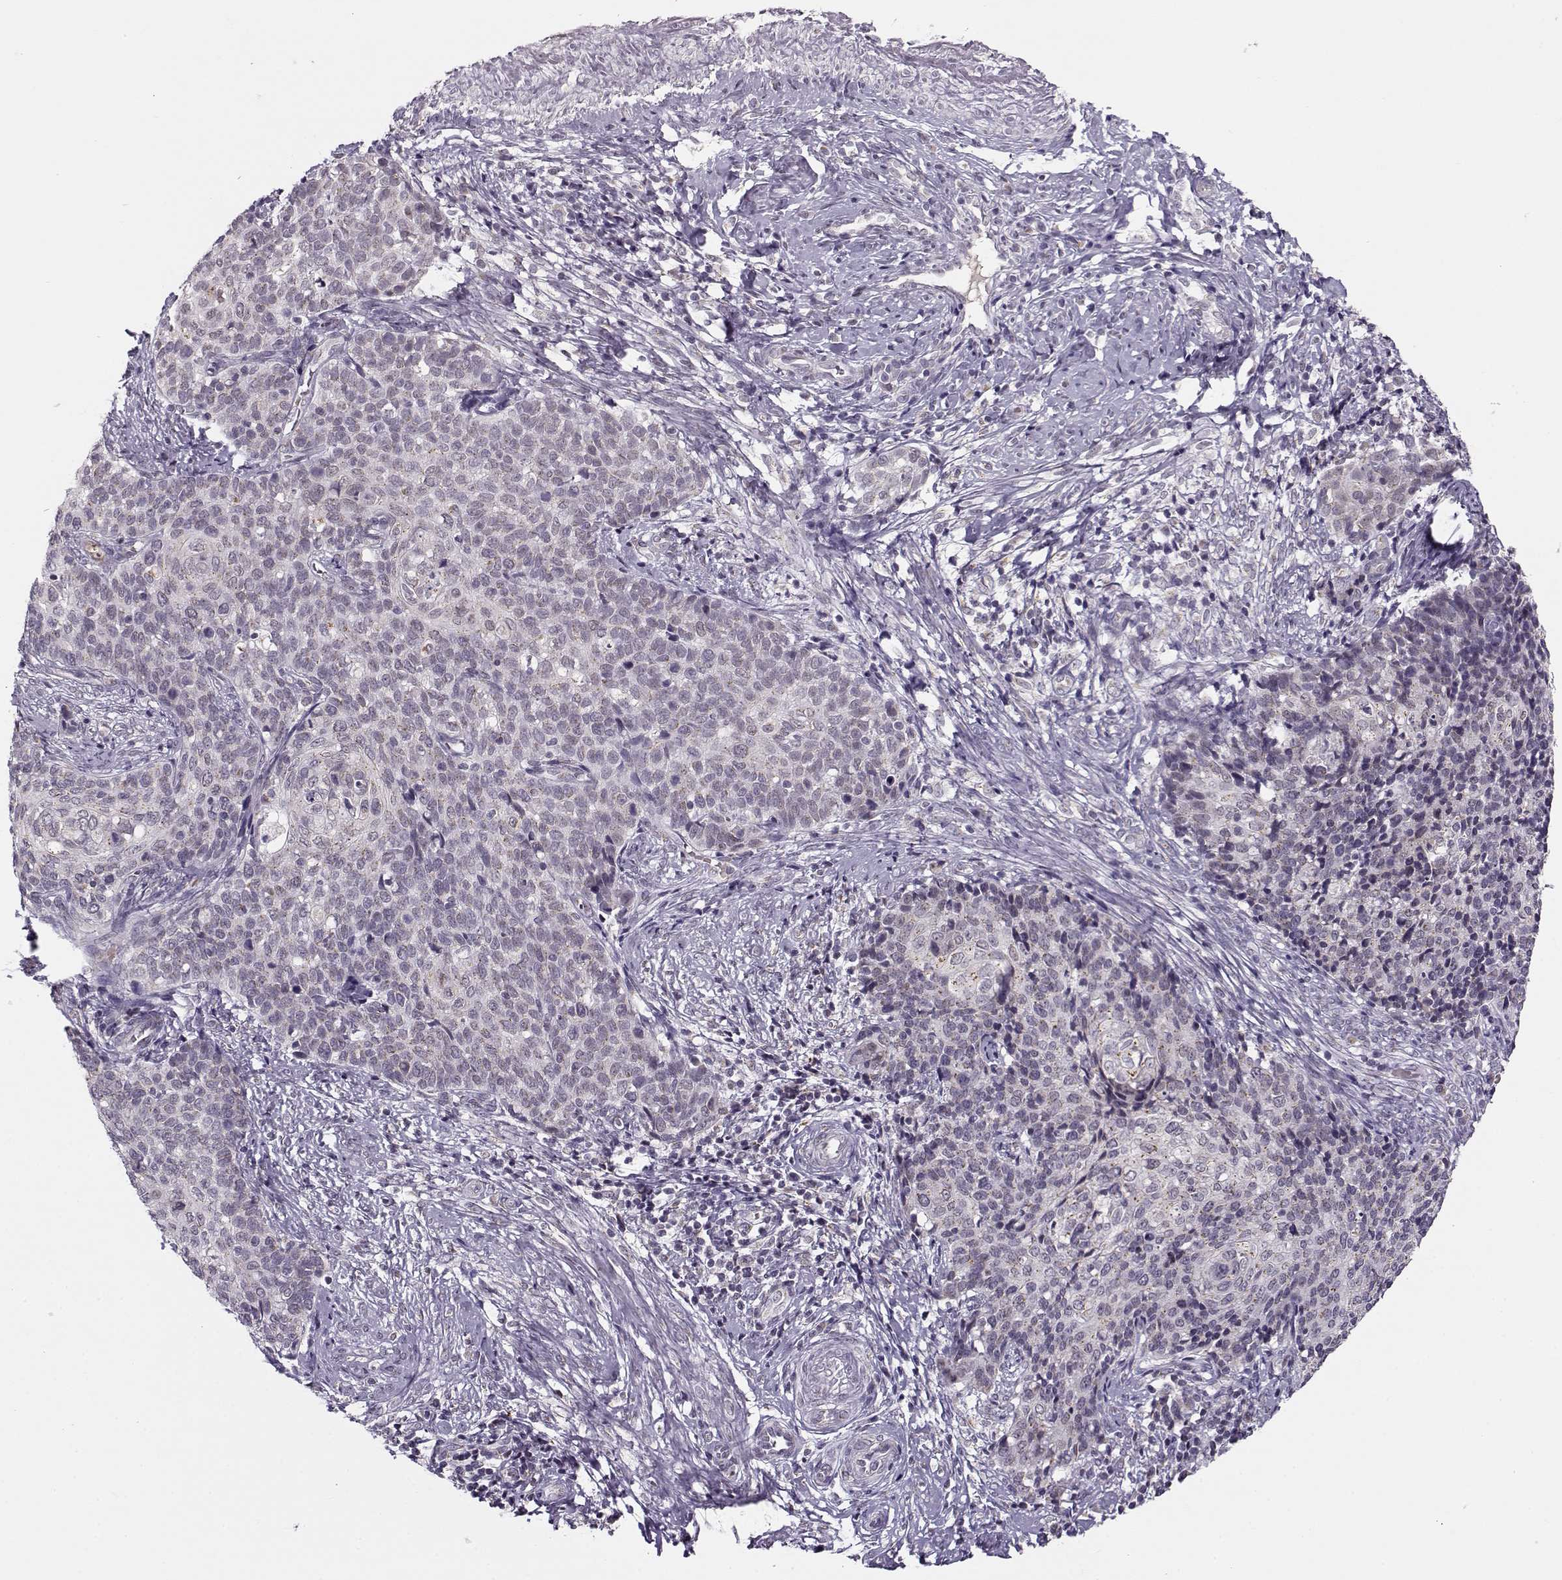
{"staining": {"intensity": "negative", "quantity": "none", "location": "none"}, "tissue": "cervical cancer", "cell_type": "Tumor cells", "image_type": "cancer", "snomed": [{"axis": "morphology", "description": "Squamous cell carcinoma, NOS"}, {"axis": "topography", "description": "Cervix"}], "caption": "Tumor cells are negative for protein expression in human cervical squamous cell carcinoma.", "gene": "SLC4A5", "patient": {"sex": "female", "age": 39}}